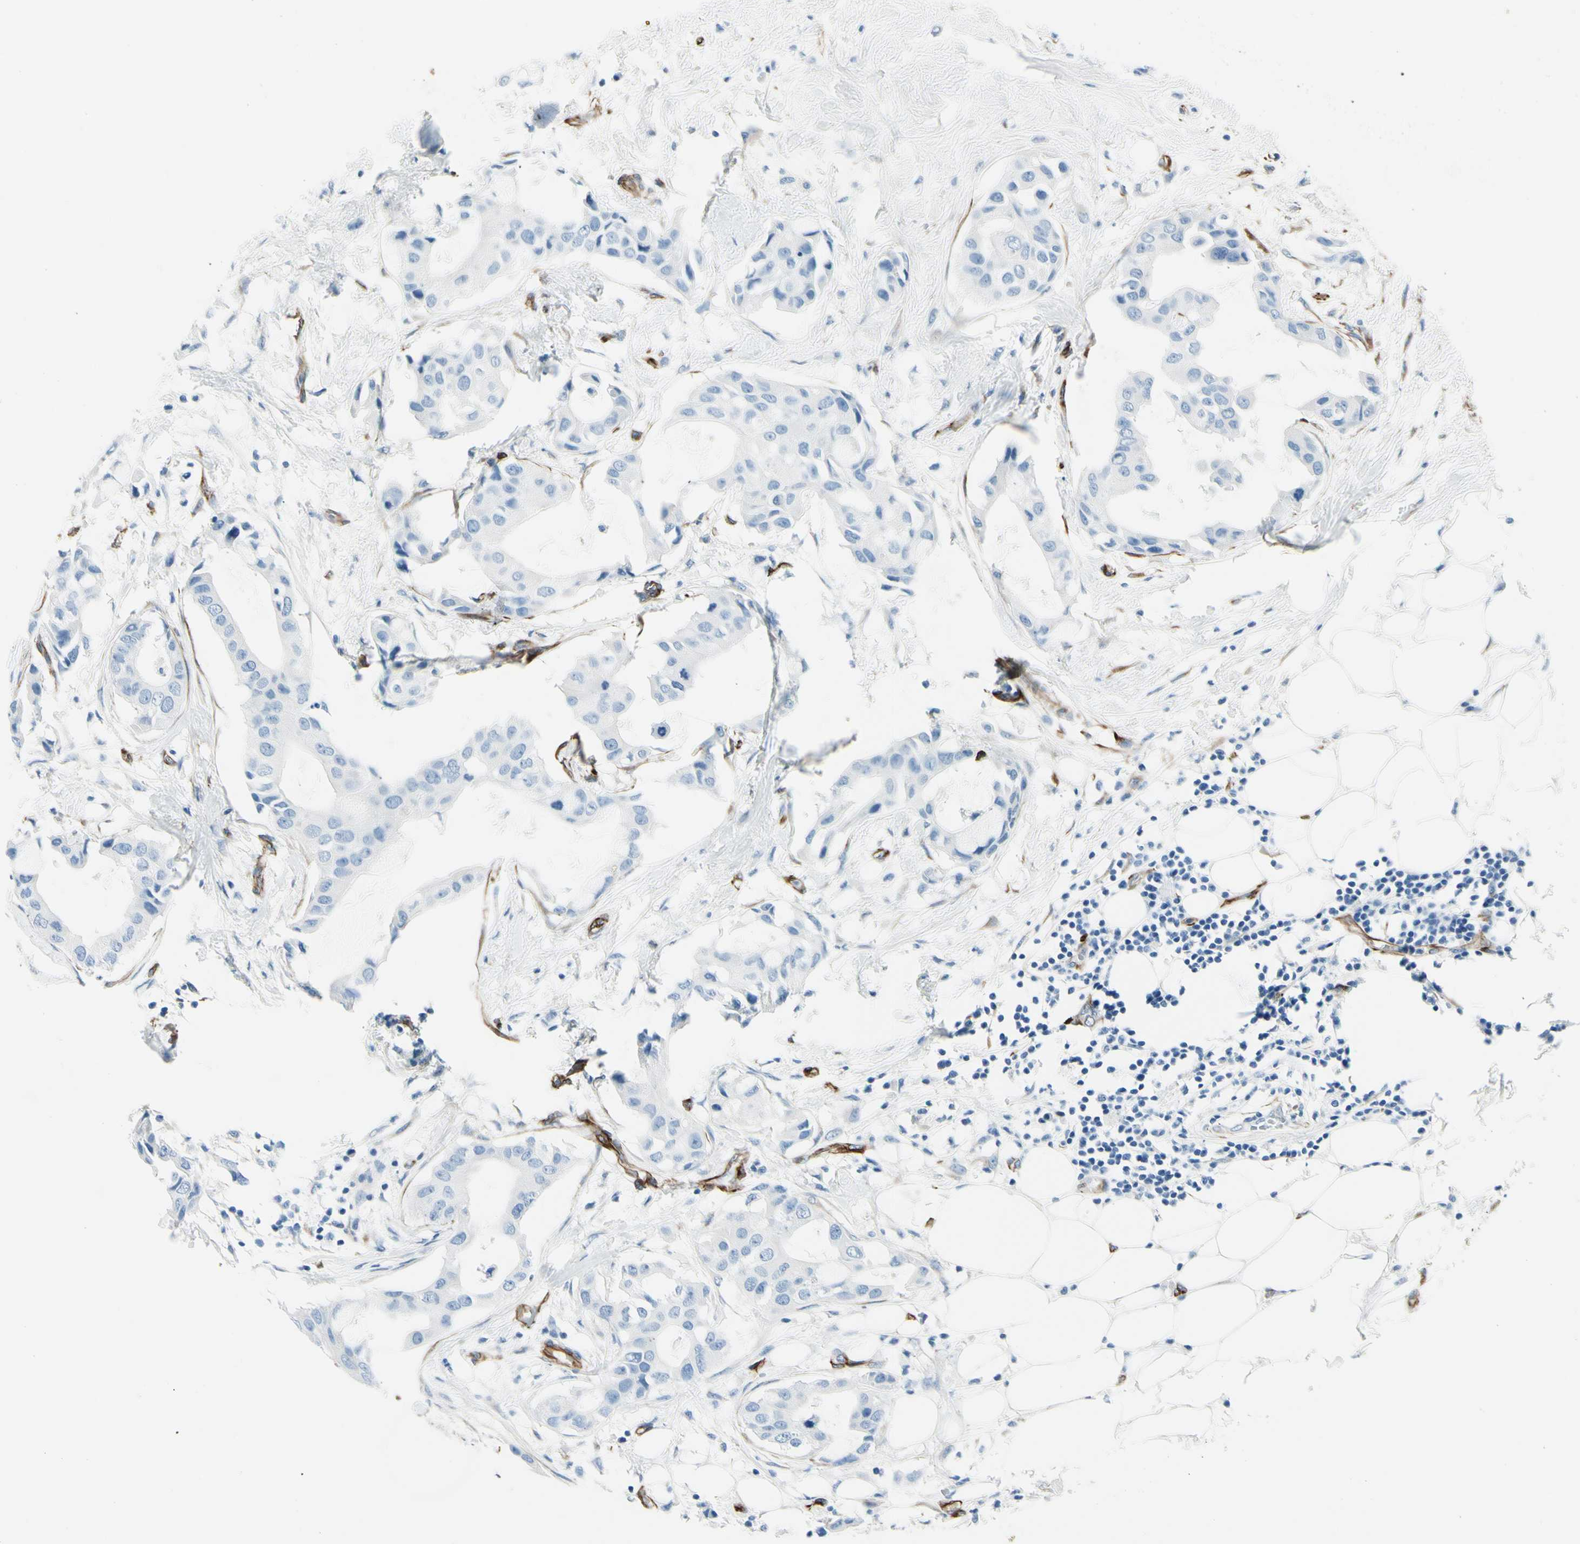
{"staining": {"intensity": "negative", "quantity": "none", "location": "none"}, "tissue": "breast cancer", "cell_type": "Tumor cells", "image_type": "cancer", "snomed": [{"axis": "morphology", "description": "Duct carcinoma"}, {"axis": "topography", "description": "Breast"}], "caption": "Immunohistochemical staining of breast invasive ductal carcinoma displays no significant positivity in tumor cells.", "gene": "PTH2R", "patient": {"sex": "female", "age": 40}}